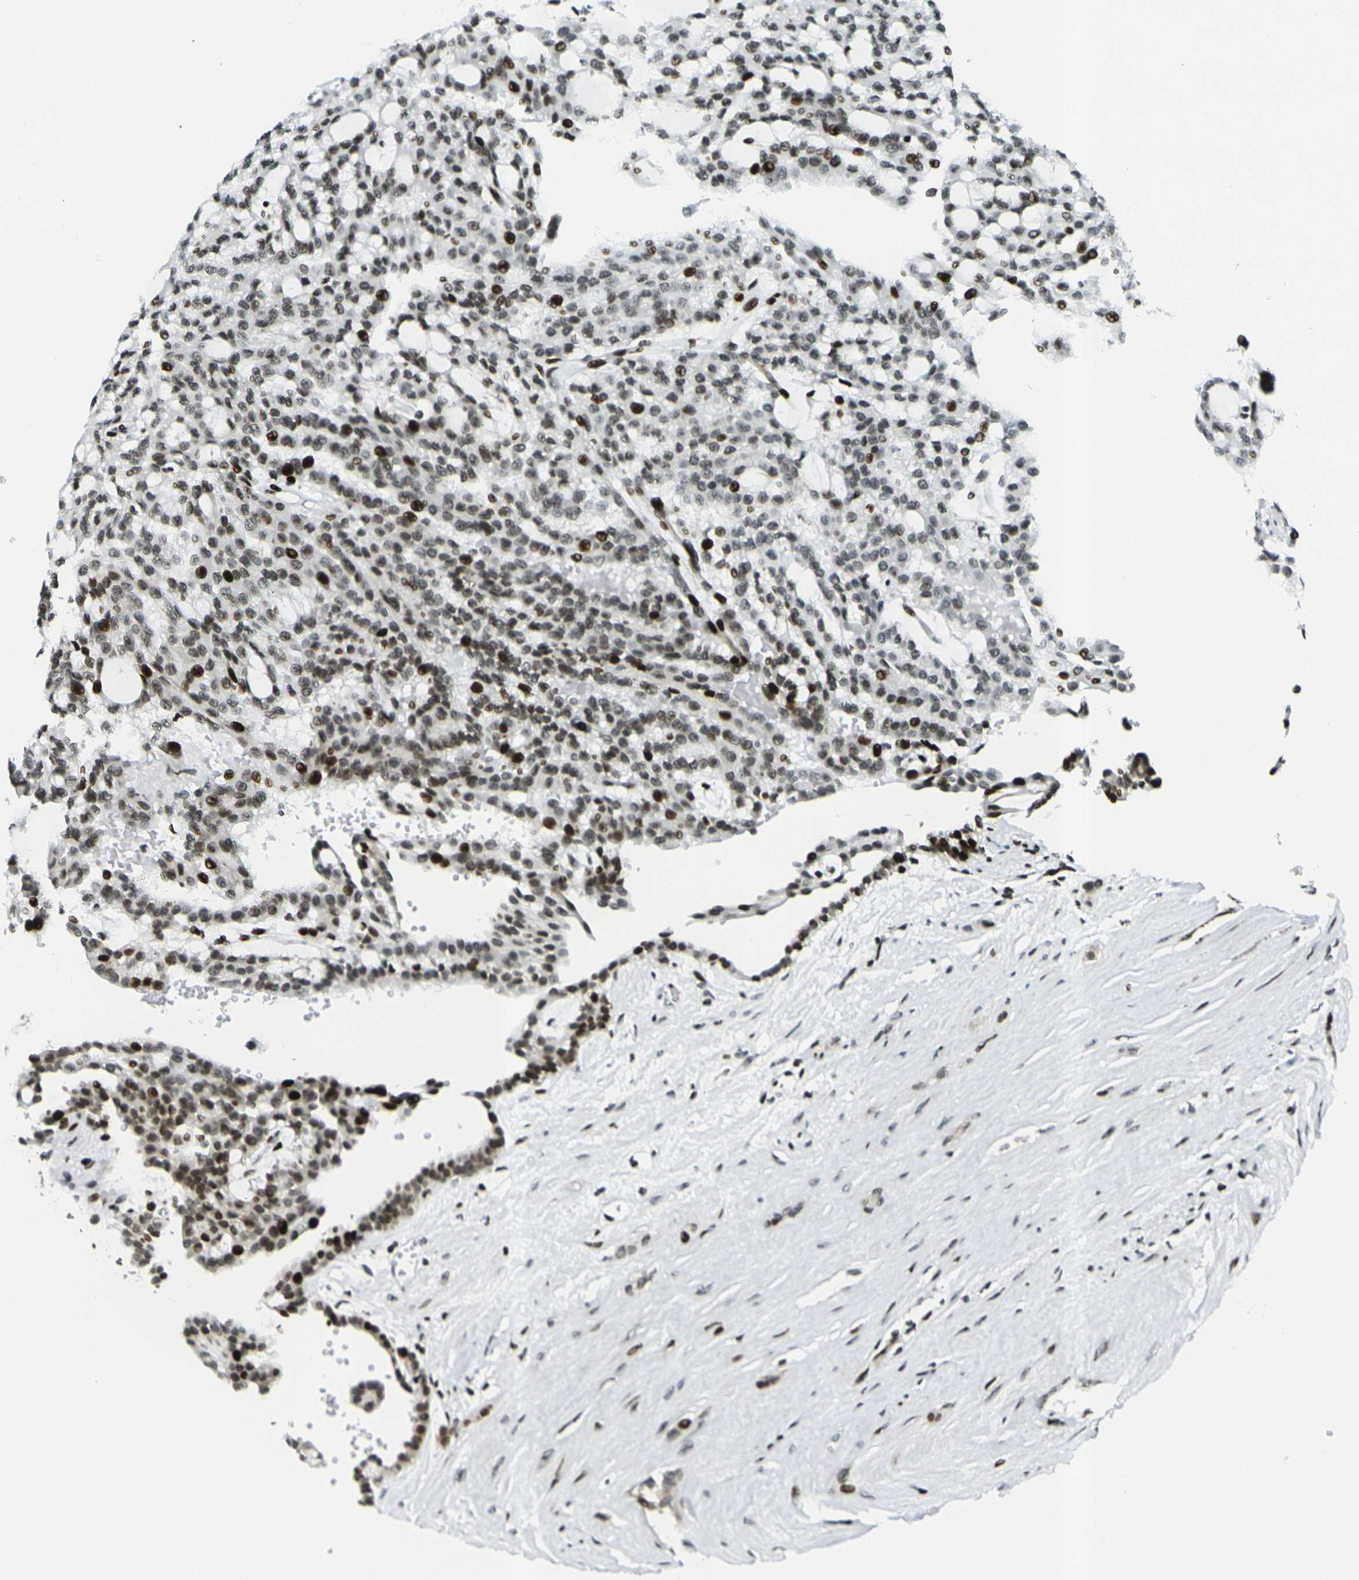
{"staining": {"intensity": "moderate", "quantity": ">75%", "location": "nuclear"}, "tissue": "renal cancer", "cell_type": "Tumor cells", "image_type": "cancer", "snomed": [{"axis": "morphology", "description": "Adenocarcinoma, NOS"}, {"axis": "topography", "description": "Kidney"}], "caption": "The micrograph shows staining of adenocarcinoma (renal), revealing moderate nuclear protein expression (brown color) within tumor cells.", "gene": "H3-3A", "patient": {"sex": "male", "age": 63}}